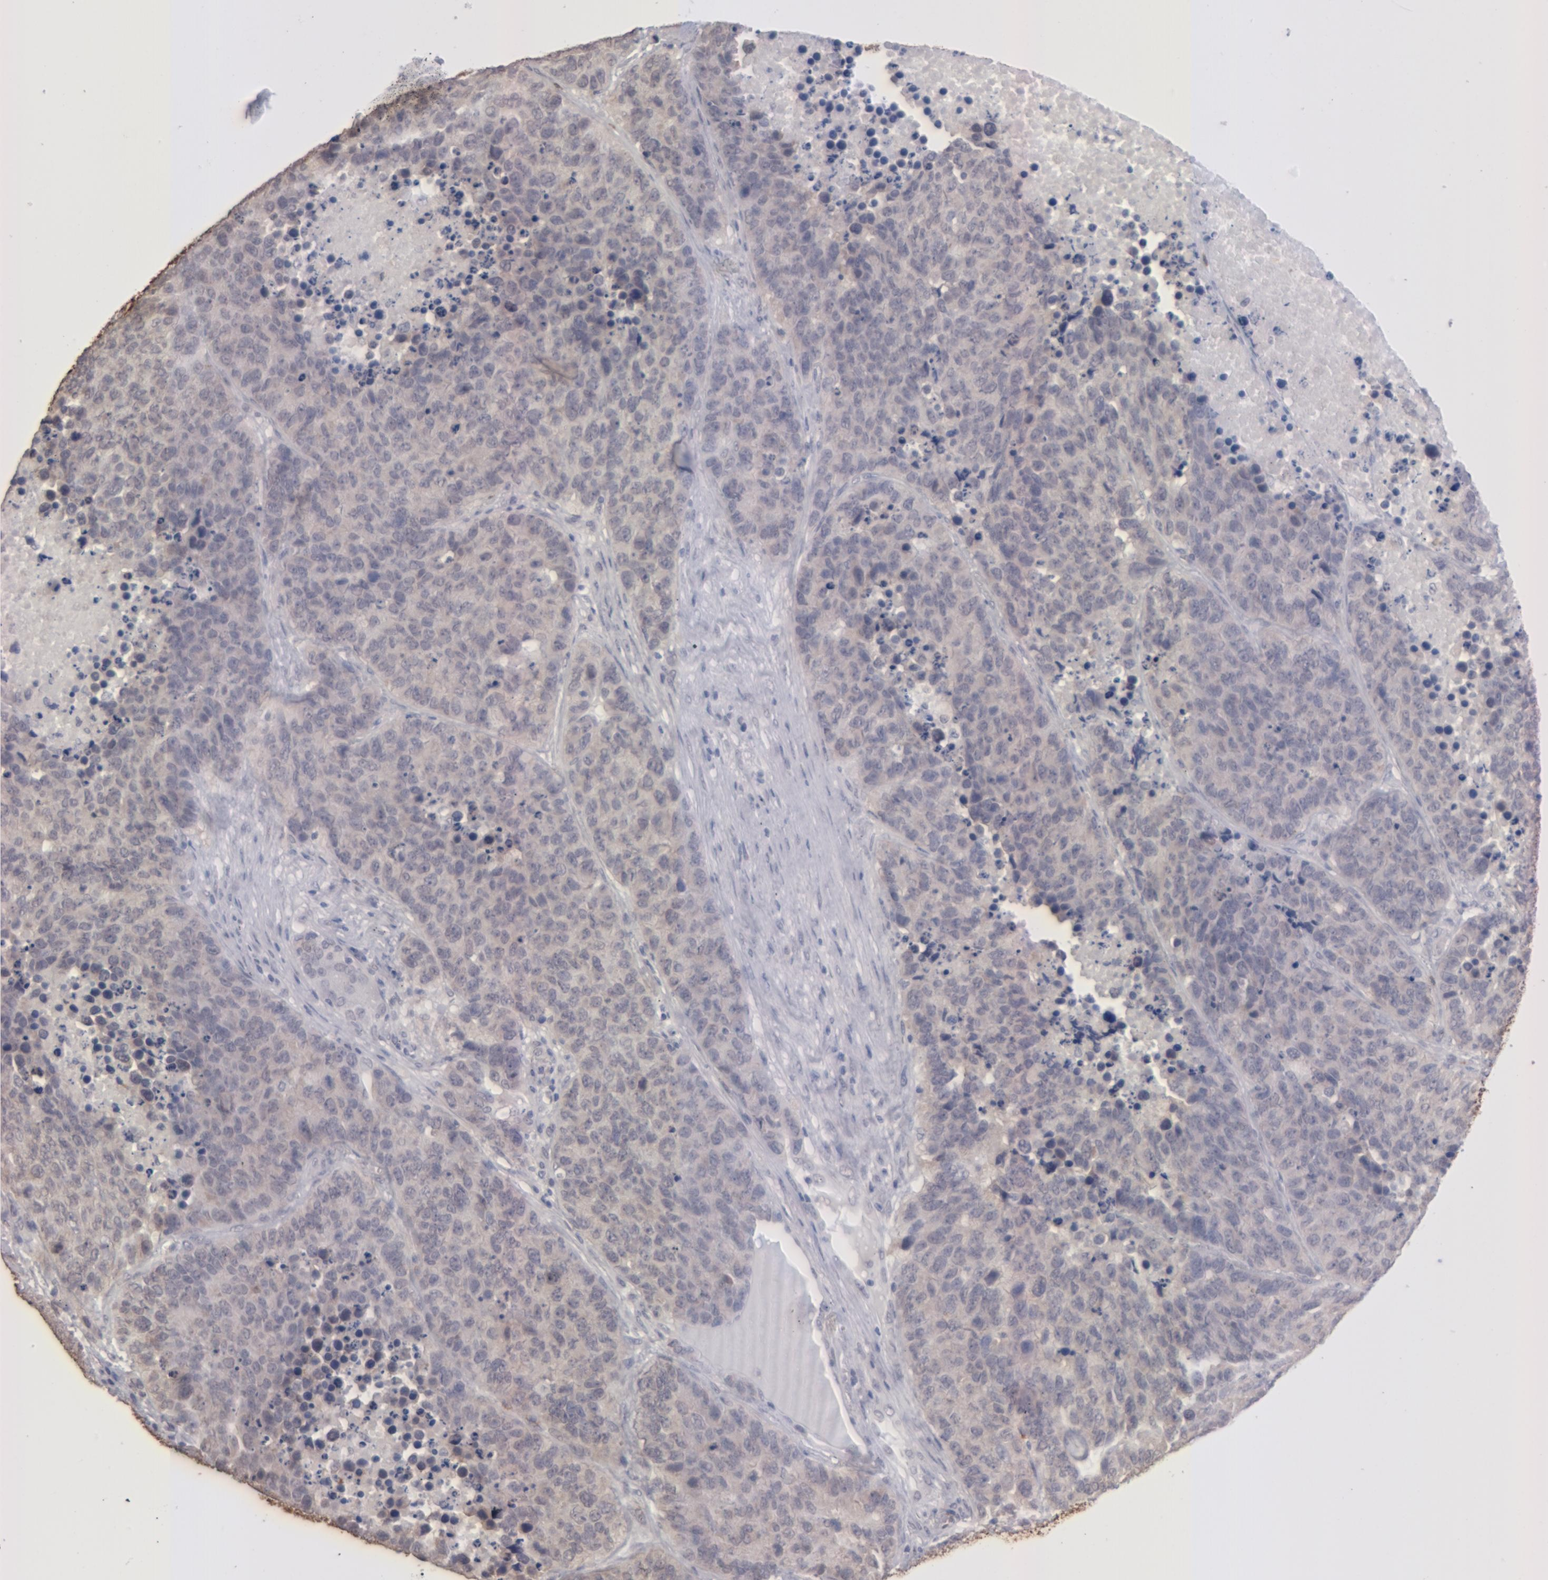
{"staining": {"intensity": "weak", "quantity": ">75%", "location": "cytoplasmic/membranous"}, "tissue": "carcinoid", "cell_type": "Tumor cells", "image_type": "cancer", "snomed": [{"axis": "morphology", "description": "Carcinoid, malignant, NOS"}, {"axis": "topography", "description": "Lung"}], "caption": "The photomicrograph demonstrates immunohistochemical staining of carcinoid. There is weak cytoplasmic/membranous staining is present in approximately >75% of tumor cells.", "gene": "MGAM", "patient": {"sex": "male", "age": 60}}